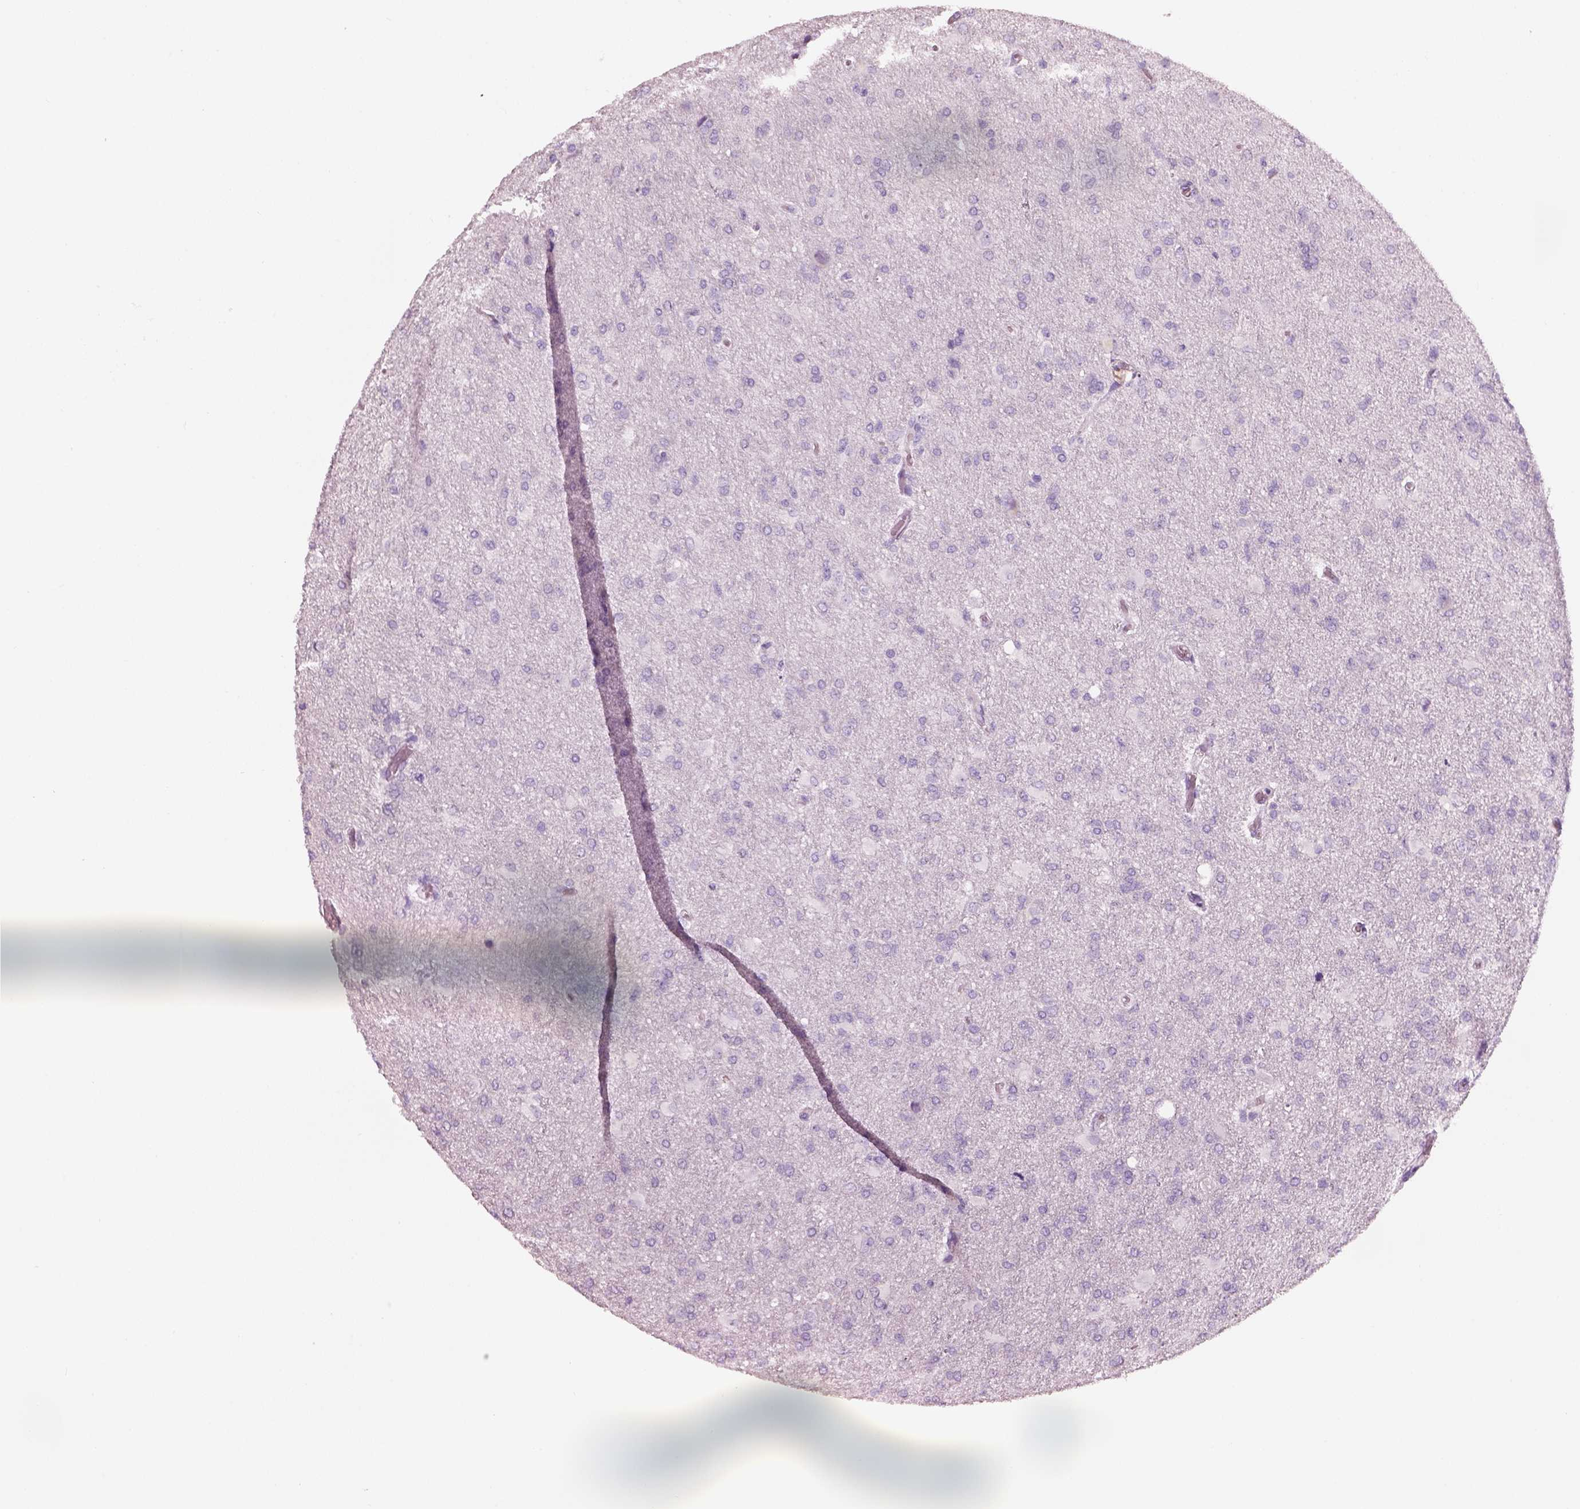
{"staining": {"intensity": "negative", "quantity": "none", "location": "none"}, "tissue": "glioma", "cell_type": "Tumor cells", "image_type": "cancer", "snomed": [{"axis": "morphology", "description": "Glioma, malignant, High grade"}, {"axis": "topography", "description": "Brain"}], "caption": "Tumor cells show no significant protein staining in malignant glioma (high-grade).", "gene": "PNOC", "patient": {"sex": "male", "age": 68}}